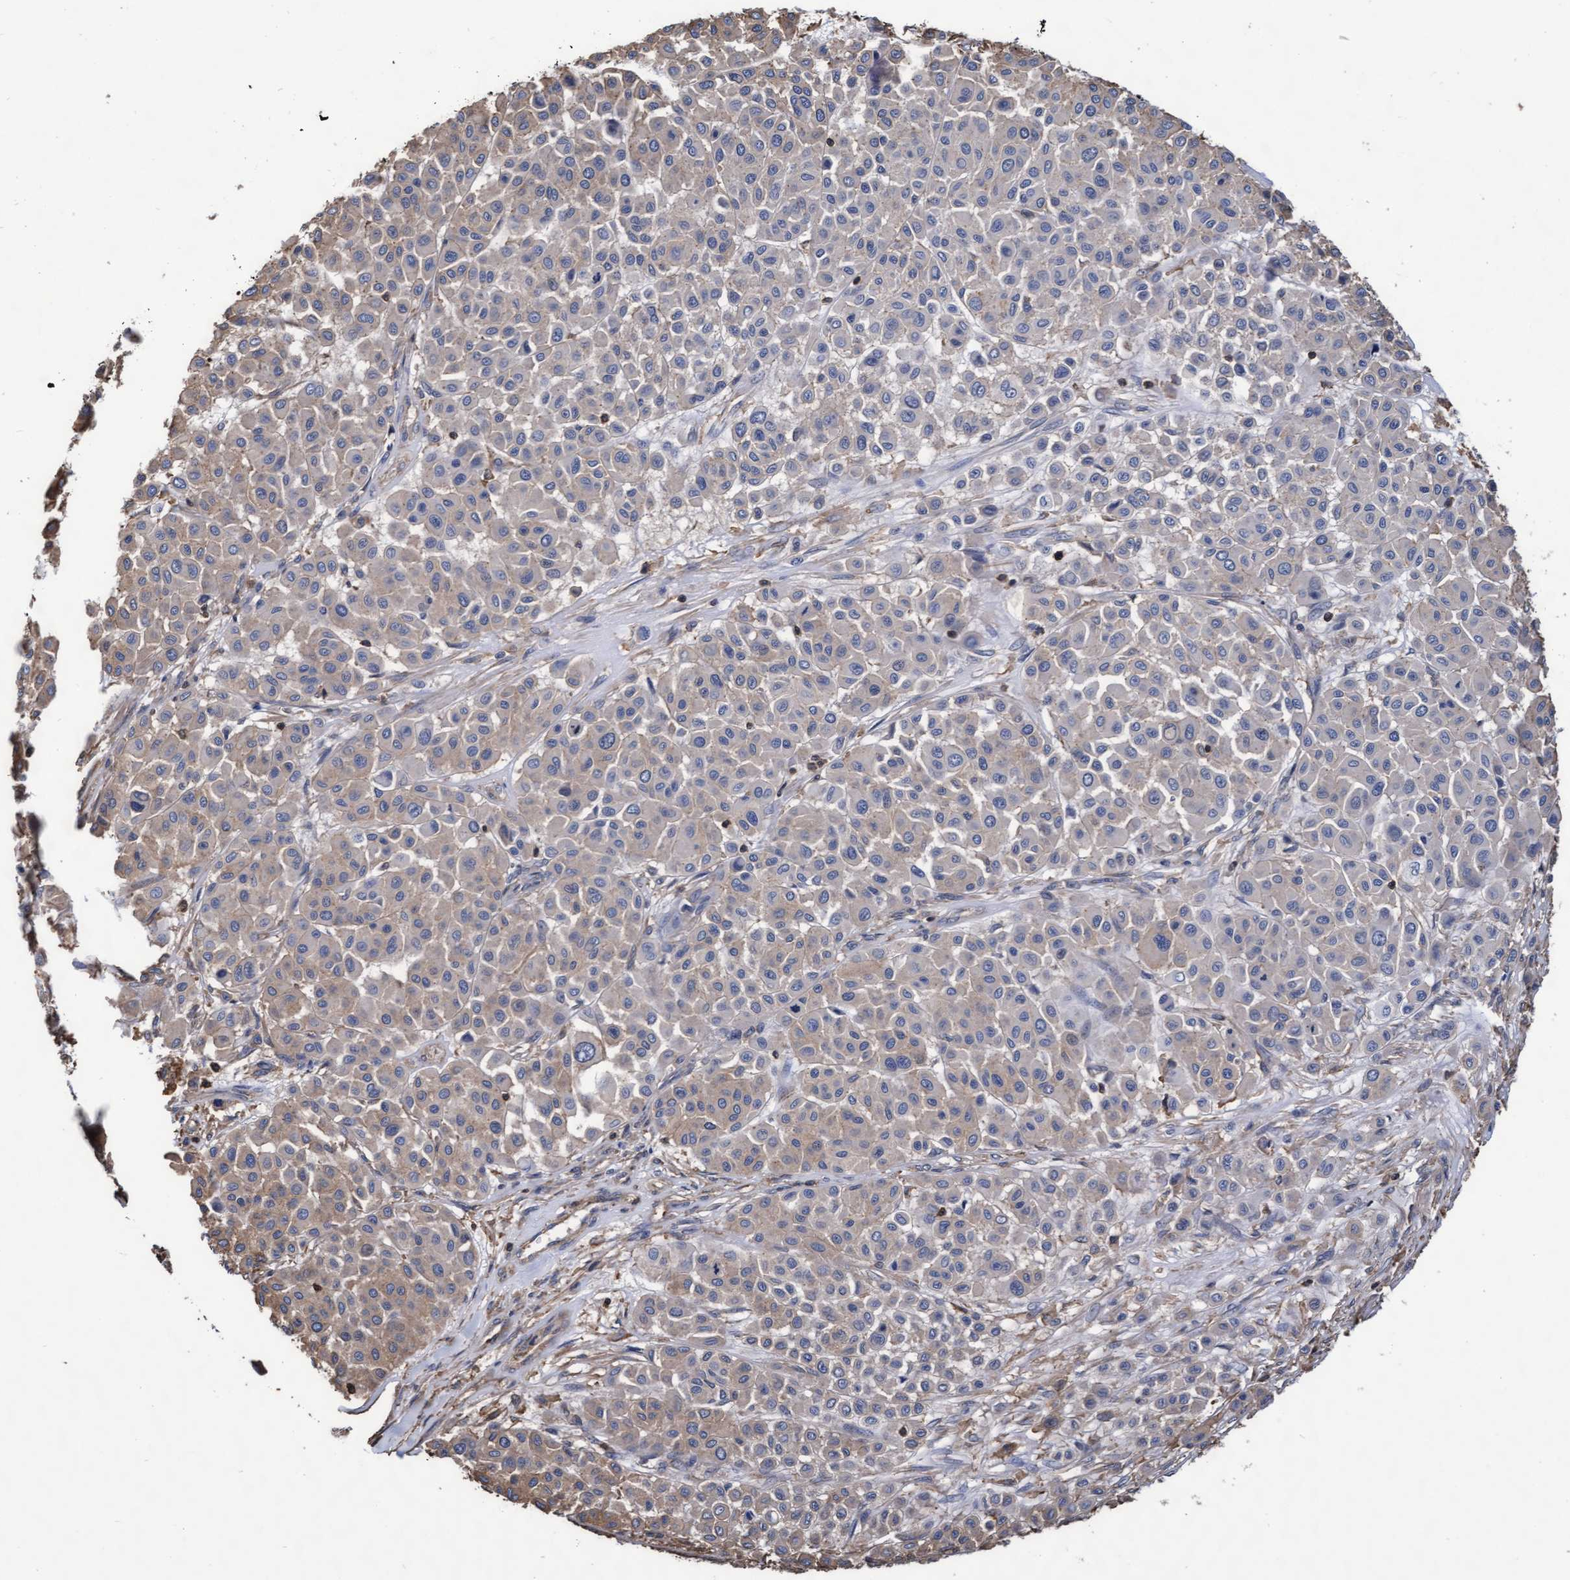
{"staining": {"intensity": "weak", "quantity": "<25%", "location": "cytoplasmic/membranous"}, "tissue": "melanoma", "cell_type": "Tumor cells", "image_type": "cancer", "snomed": [{"axis": "morphology", "description": "Malignant melanoma, Metastatic site"}, {"axis": "topography", "description": "Soft tissue"}], "caption": "A photomicrograph of human melanoma is negative for staining in tumor cells. (Brightfield microscopy of DAB immunohistochemistry at high magnification).", "gene": "GRHPR", "patient": {"sex": "male", "age": 41}}